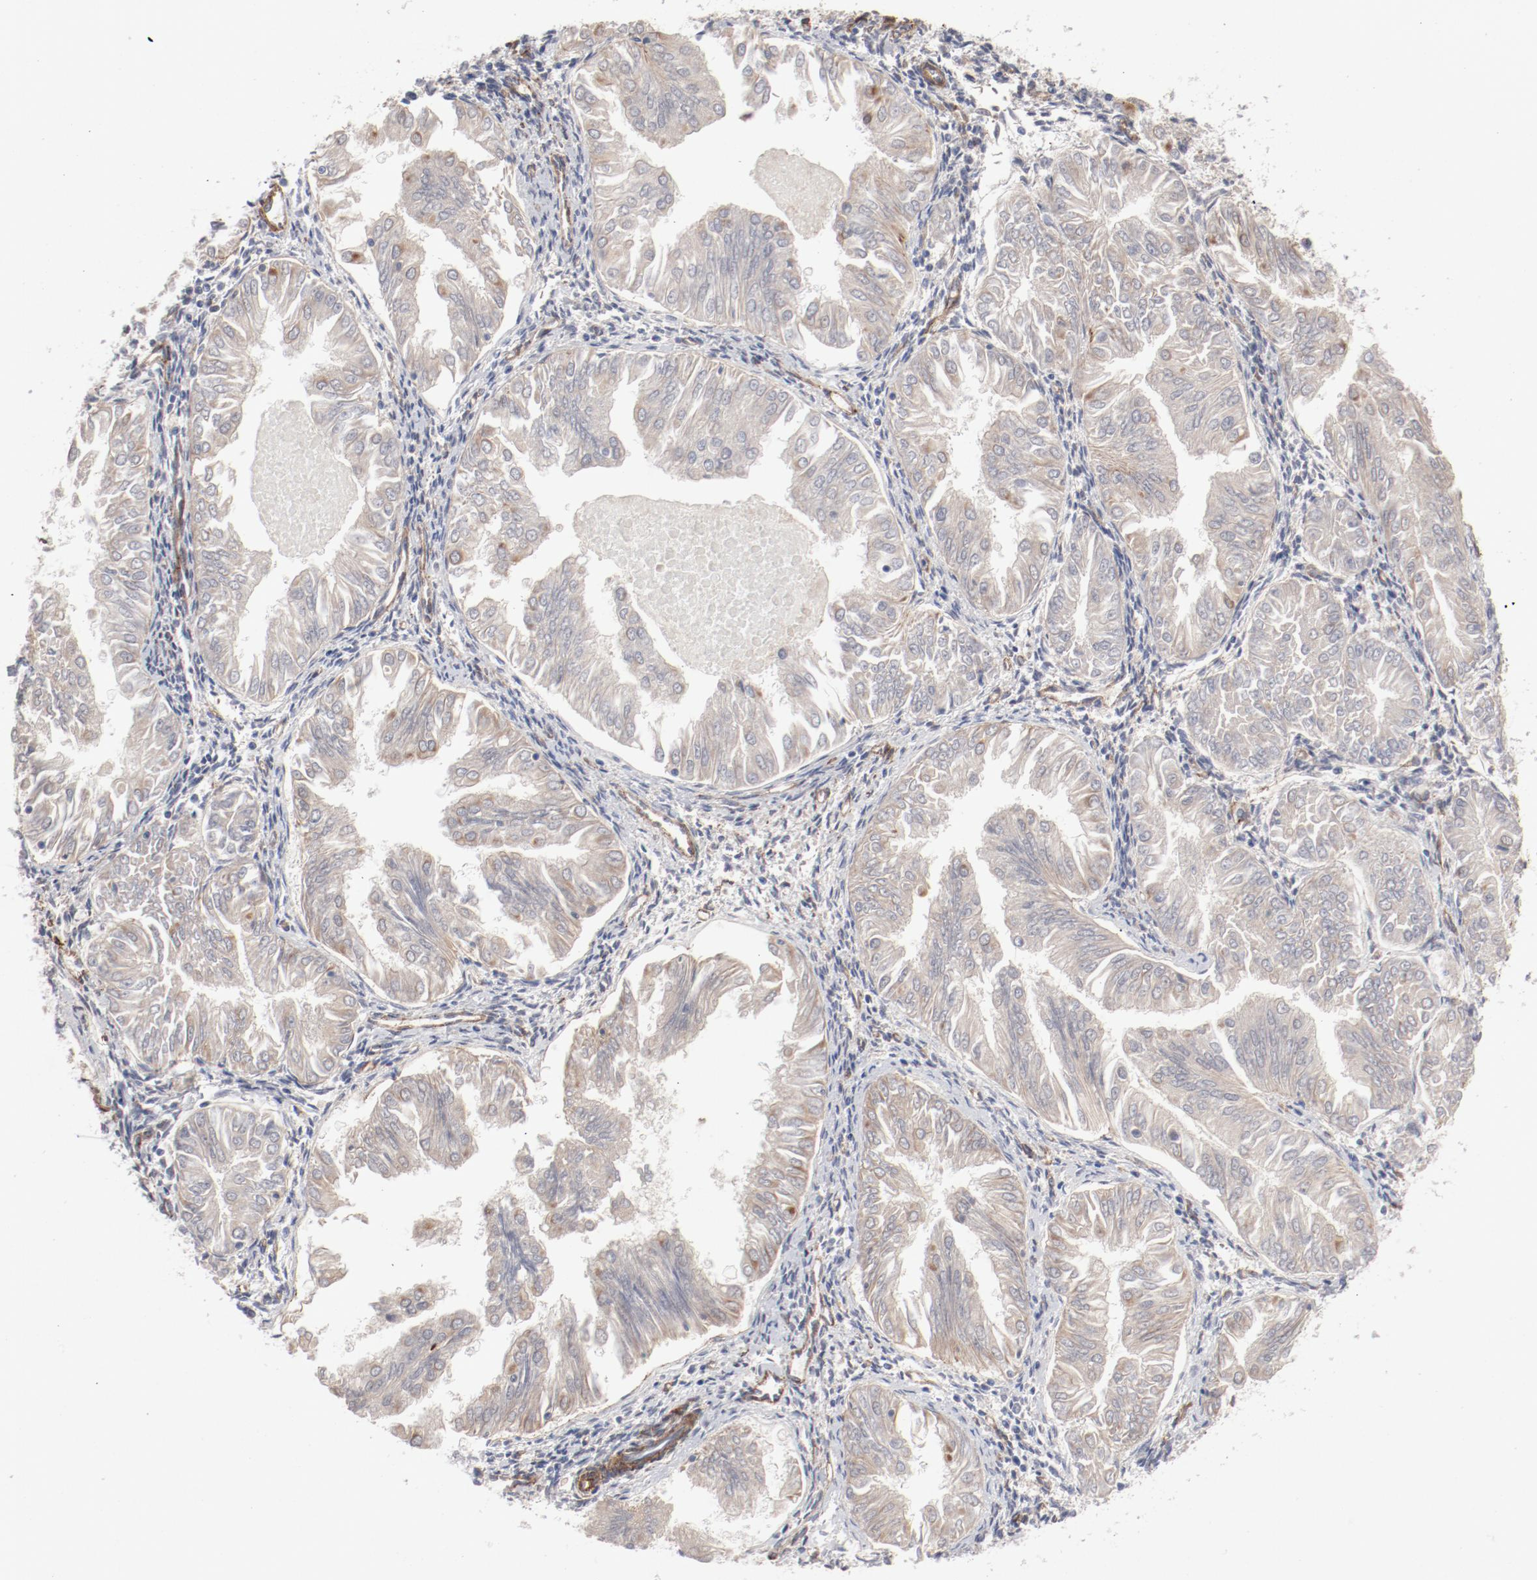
{"staining": {"intensity": "negative", "quantity": "none", "location": "none"}, "tissue": "endometrial cancer", "cell_type": "Tumor cells", "image_type": "cancer", "snomed": [{"axis": "morphology", "description": "Adenocarcinoma, NOS"}, {"axis": "topography", "description": "Endometrium"}], "caption": "Immunohistochemistry (IHC) of endometrial cancer reveals no expression in tumor cells.", "gene": "MAGED4", "patient": {"sex": "female", "age": 53}}